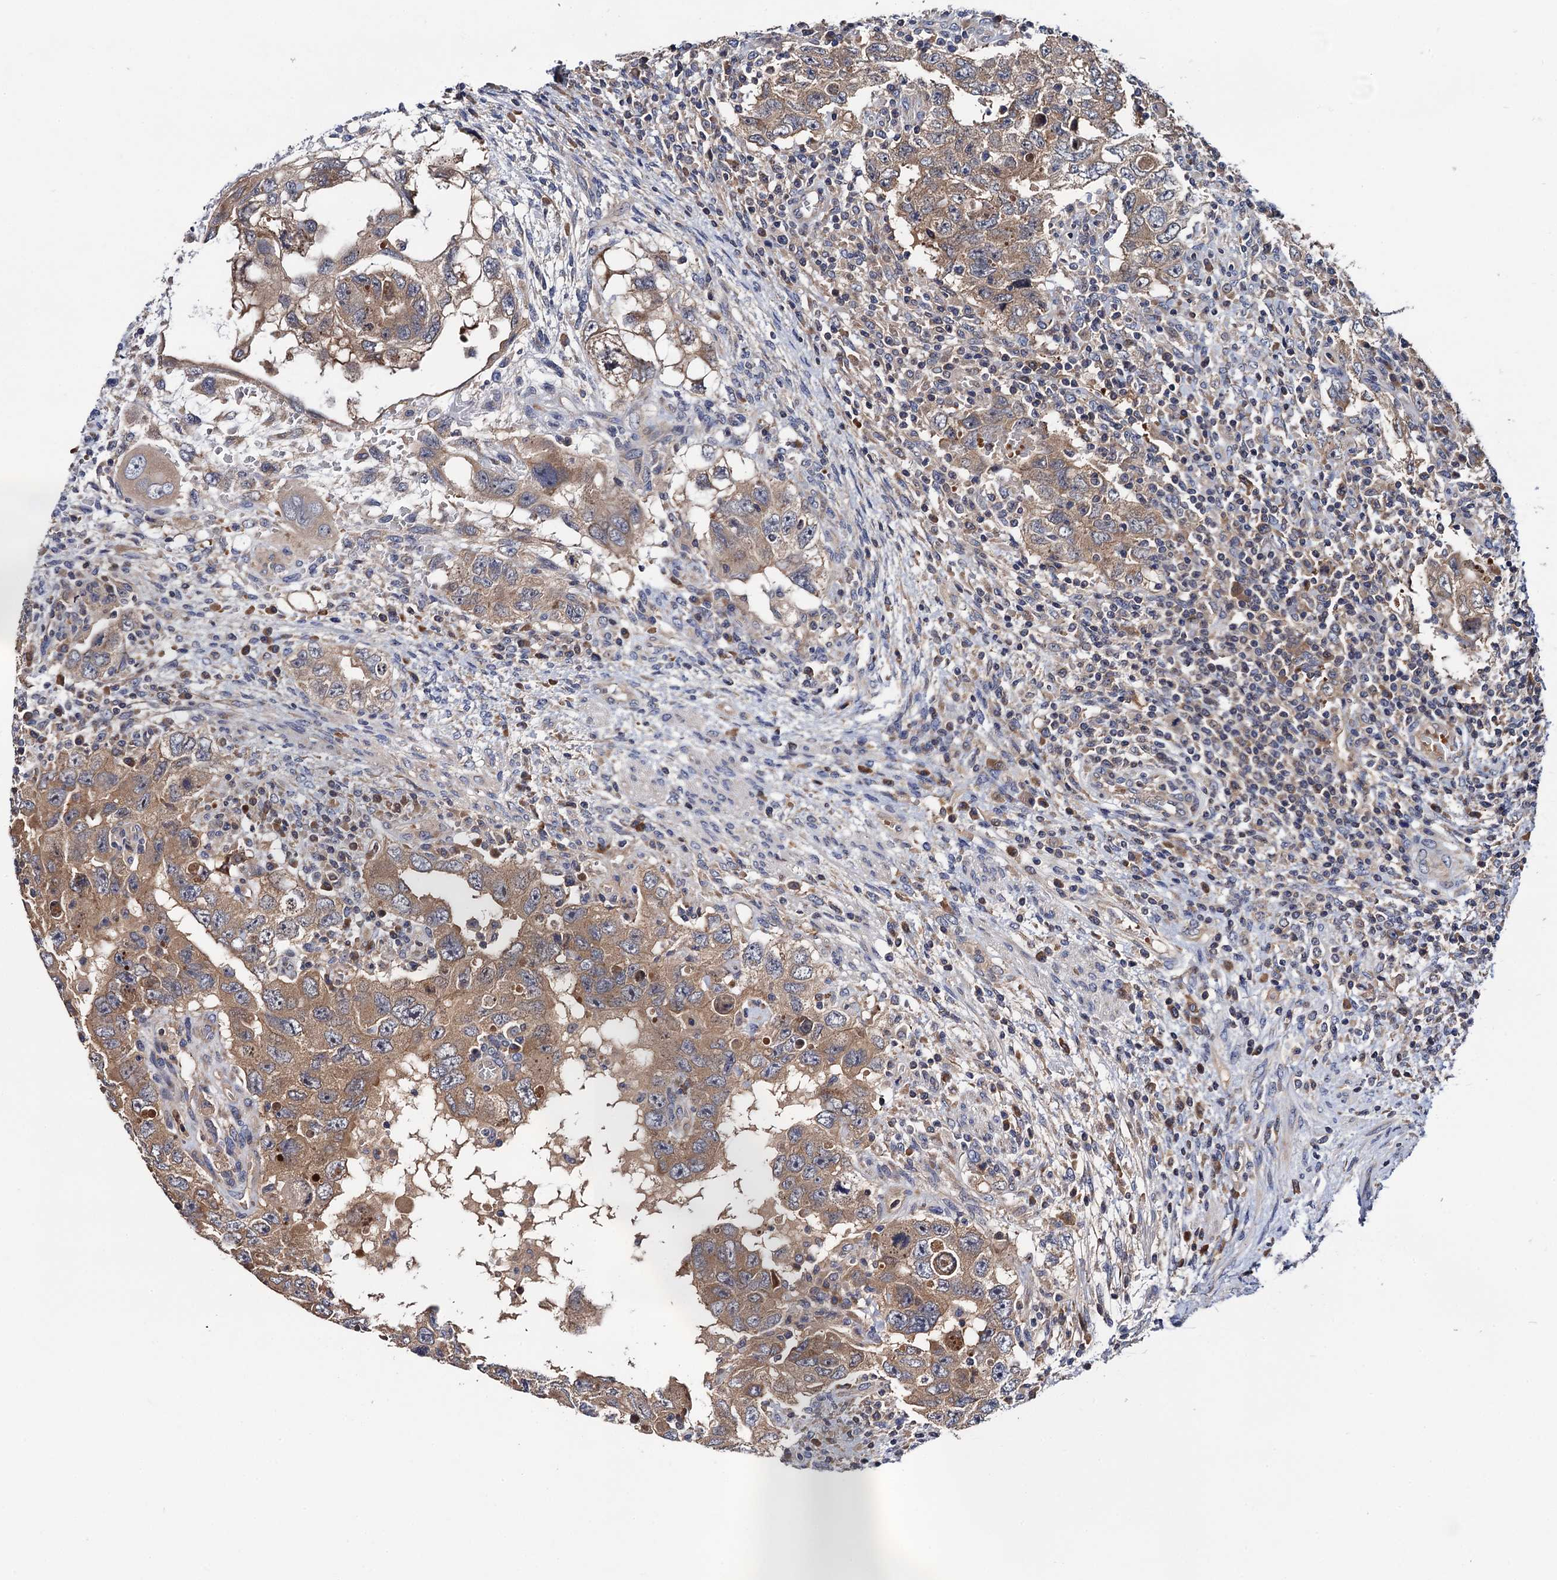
{"staining": {"intensity": "moderate", "quantity": ">75%", "location": "cytoplasmic/membranous"}, "tissue": "testis cancer", "cell_type": "Tumor cells", "image_type": "cancer", "snomed": [{"axis": "morphology", "description": "Carcinoma, Embryonal, NOS"}, {"axis": "topography", "description": "Testis"}], "caption": "IHC of human testis cancer demonstrates medium levels of moderate cytoplasmic/membranous staining in approximately >75% of tumor cells. (Brightfield microscopy of DAB IHC at high magnification).", "gene": "TRMT112", "patient": {"sex": "male", "age": 26}}